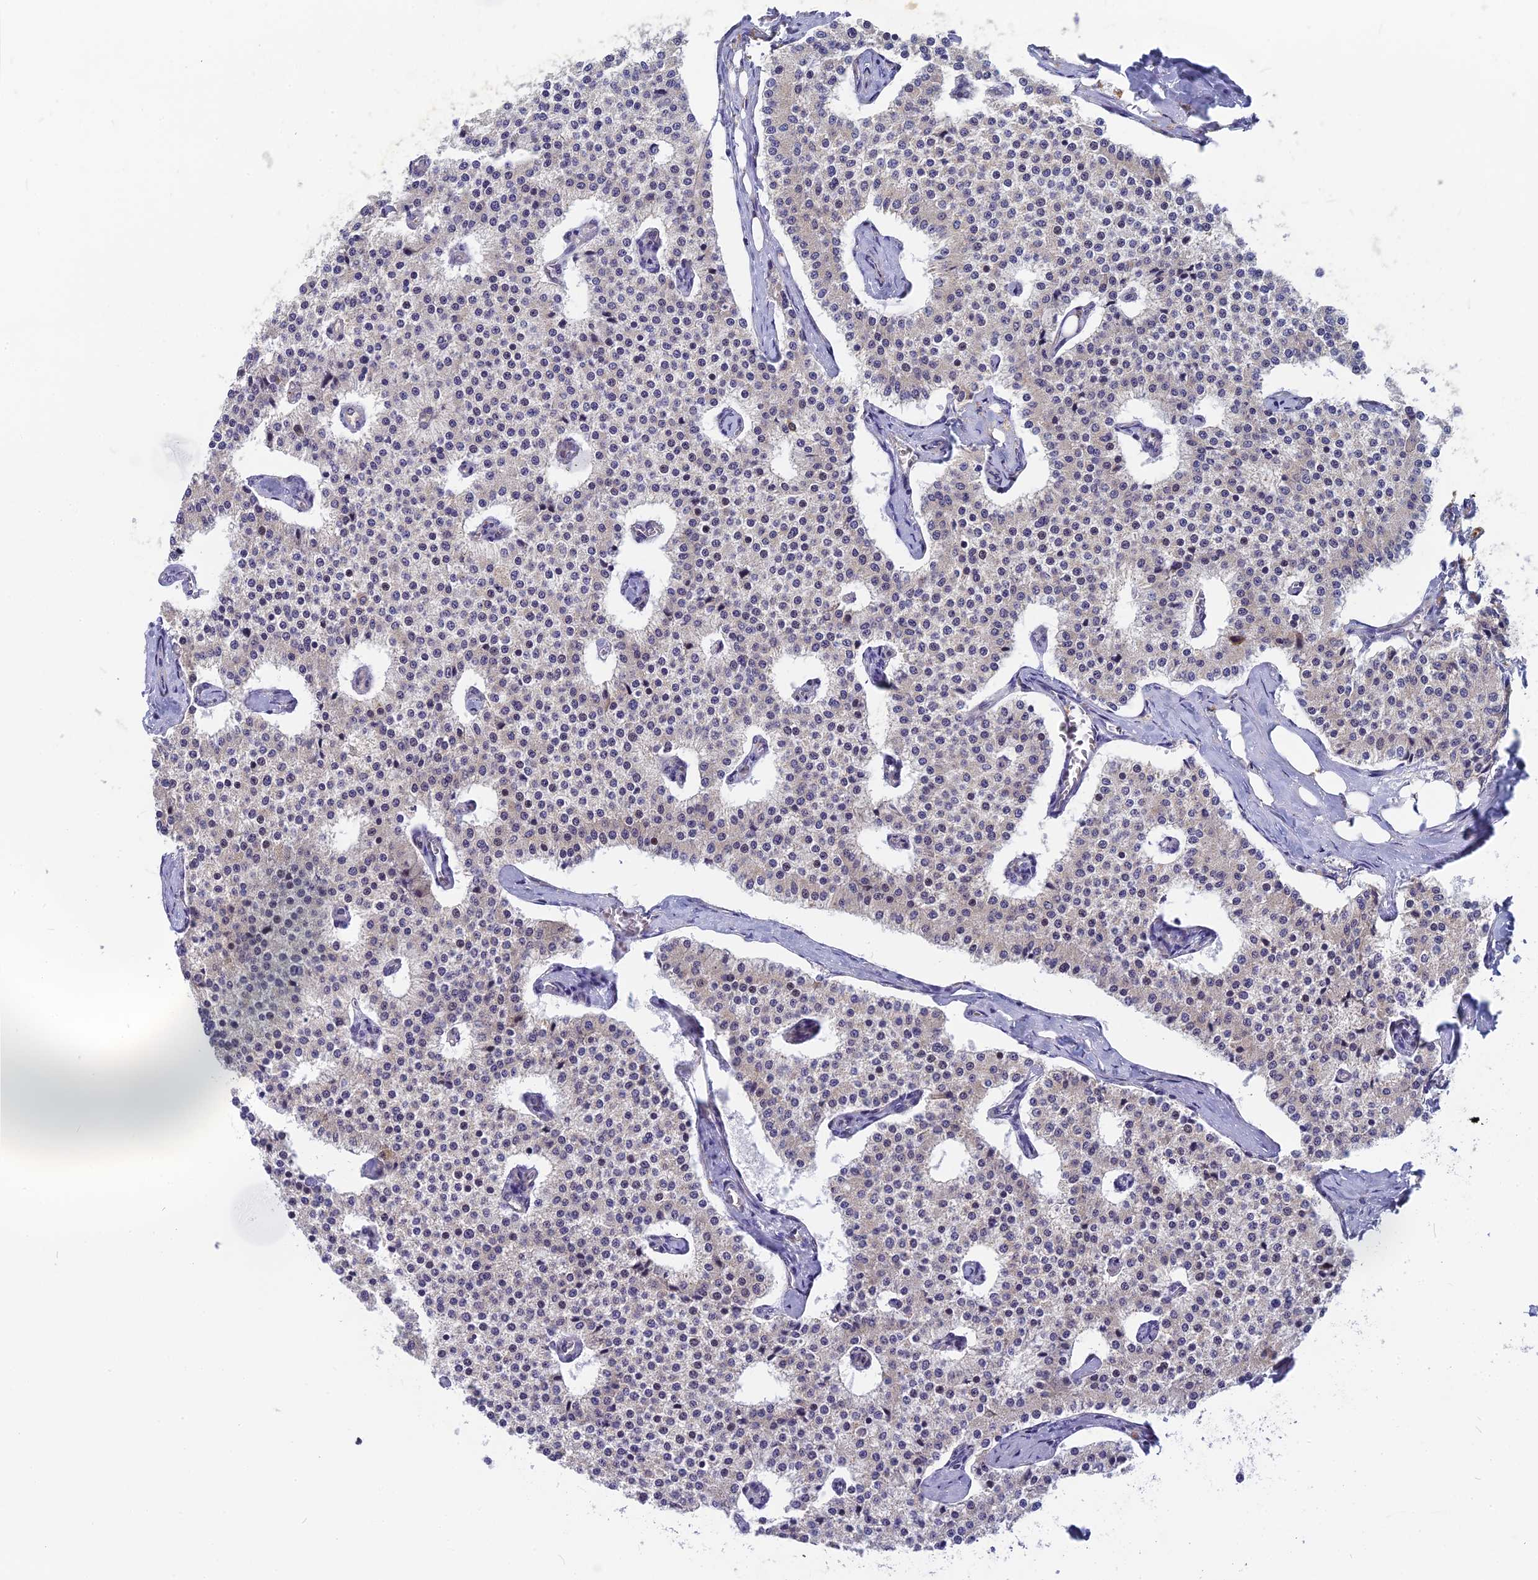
{"staining": {"intensity": "negative", "quantity": "none", "location": "none"}, "tissue": "carcinoid", "cell_type": "Tumor cells", "image_type": "cancer", "snomed": [{"axis": "morphology", "description": "Carcinoid, malignant, NOS"}, {"axis": "topography", "description": "Colon"}], "caption": "High power microscopy histopathology image of an IHC photomicrograph of malignant carcinoid, revealing no significant positivity in tumor cells.", "gene": "CMC1", "patient": {"sex": "female", "age": 52}}